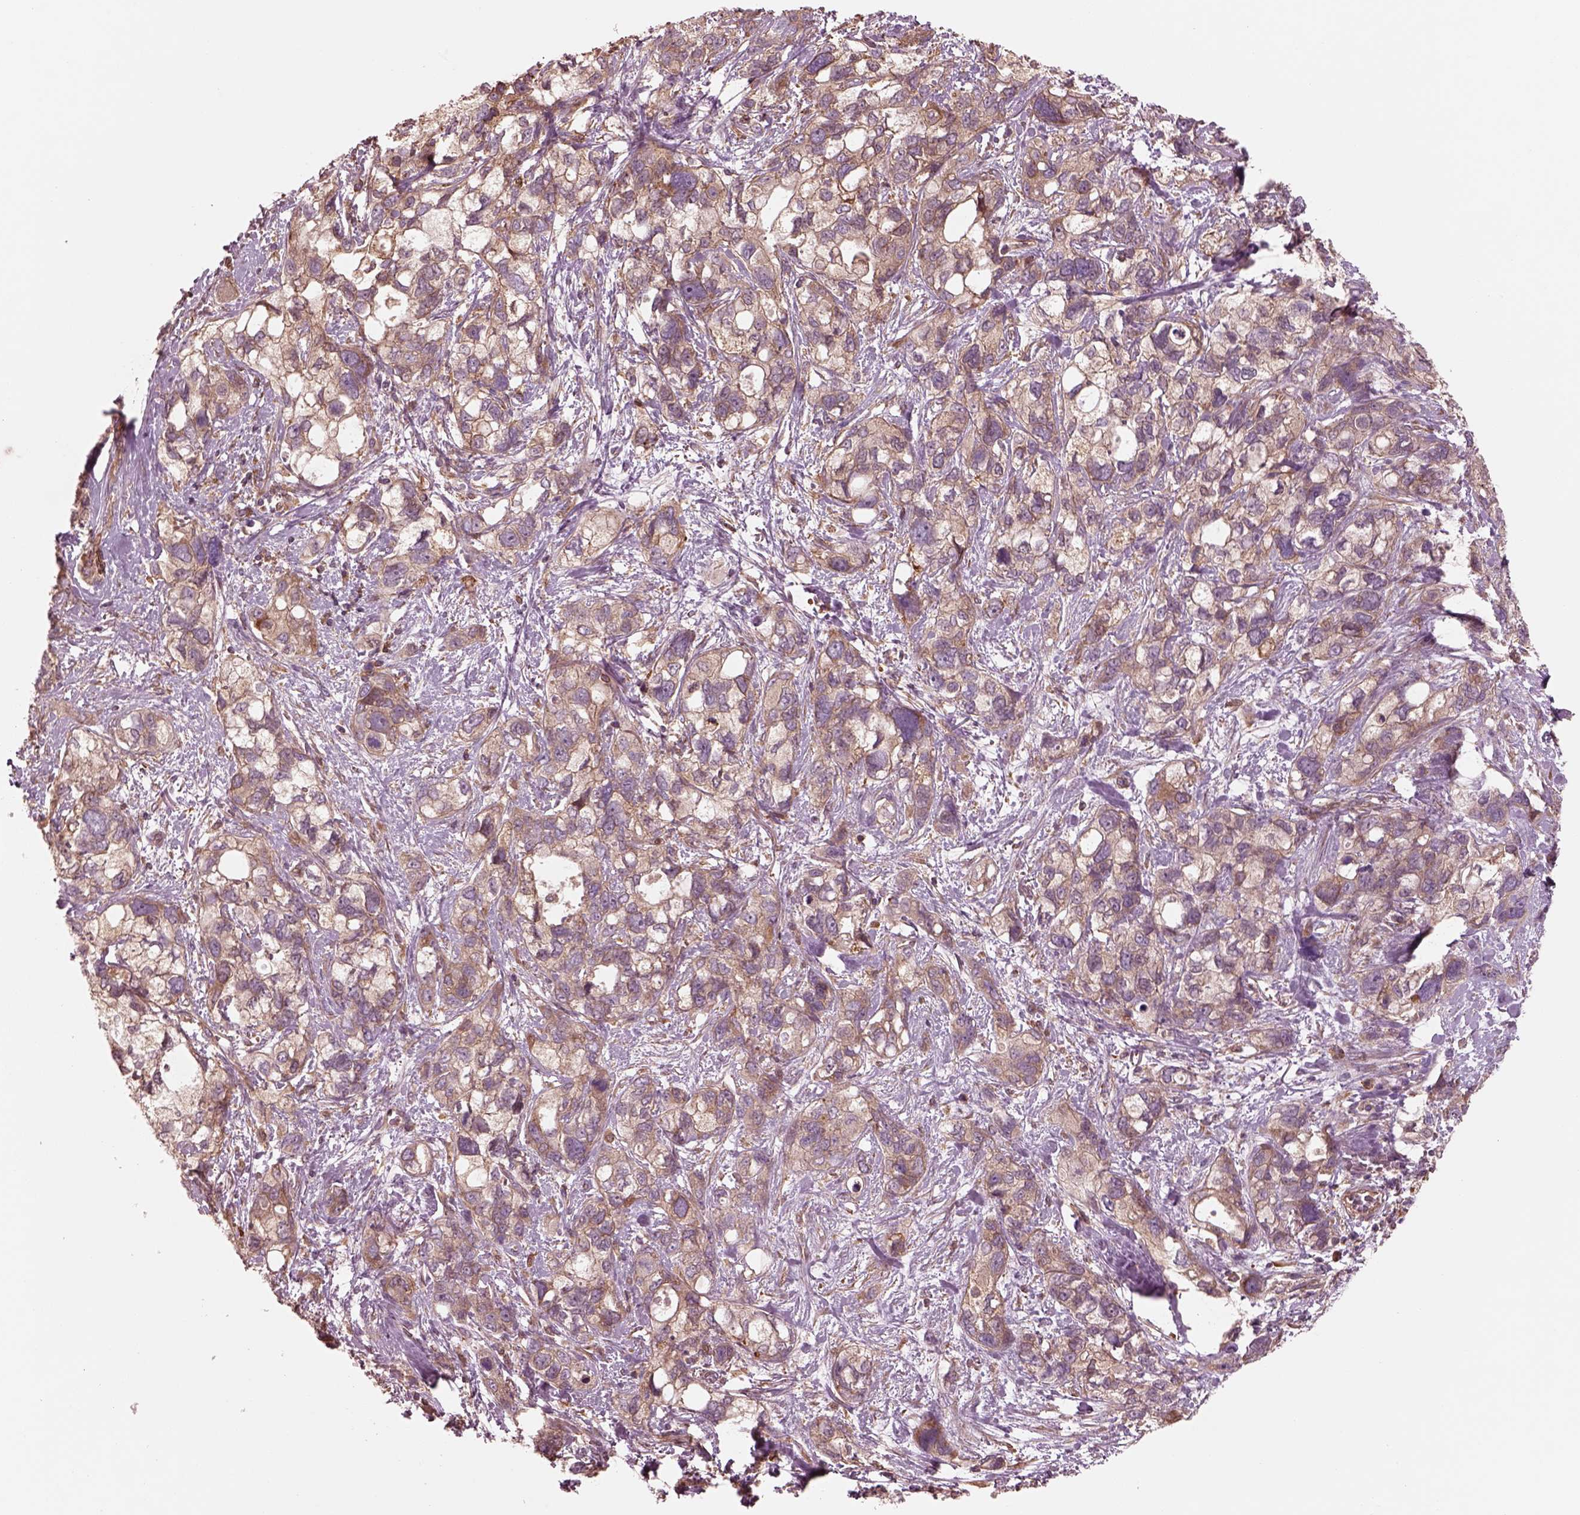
{"staining": {"intensity": "moderate", "quantity": "<25%", "location": "cytoplasmic/membranous"}, "tissue": "stomach cancer", "cell_type": "Tumor cells", "image_type": "cancer", "snomed": [{"axis": "morphology", "description": "Adenocarcinoma, NOS"}, {"axis": "topography", "description": "Stomach, upper"}], "caption": "The immunohistochemical stain highlights moderate cytoplasmic/membranous expression in tumor cells of stomach adenocarcinoma tissue.", "gene": "ASCC2", "patient": {"sex": "female", "age": 81}}